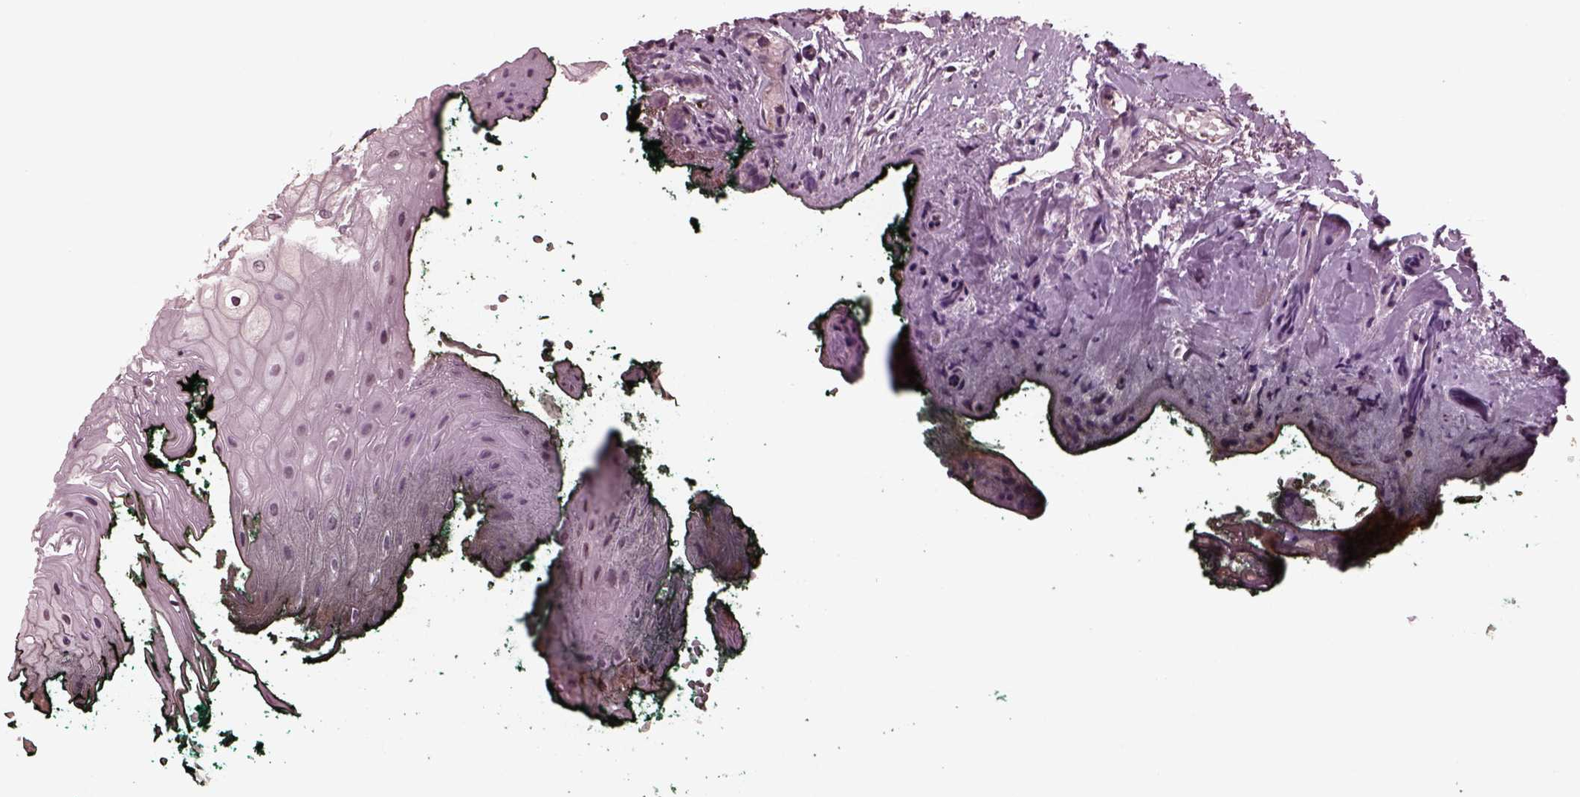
{"staining": {"intensity": "weak", "quantity": "25%-75%", "location": "nuclear"}, "tissue": "oral mucosa", "cell_type": "Squamous epithelial cells", "image_type": "normal", "snomed": [{"axis": "morphology", "description": "Normal tissue, NOS"}, {"axis": "topography", "description": "Oral tissue"}, {"axis": "topography", "description": "Head-Neck"}], "caption": "This is a photomicrograph of IHC staining of unremarkable oral mucosa, which shows weak positivity in the nuclear of squamous epithelial cells.", "gene": "NAP1L5", "patient": {"sex": "female", "age": 68}}